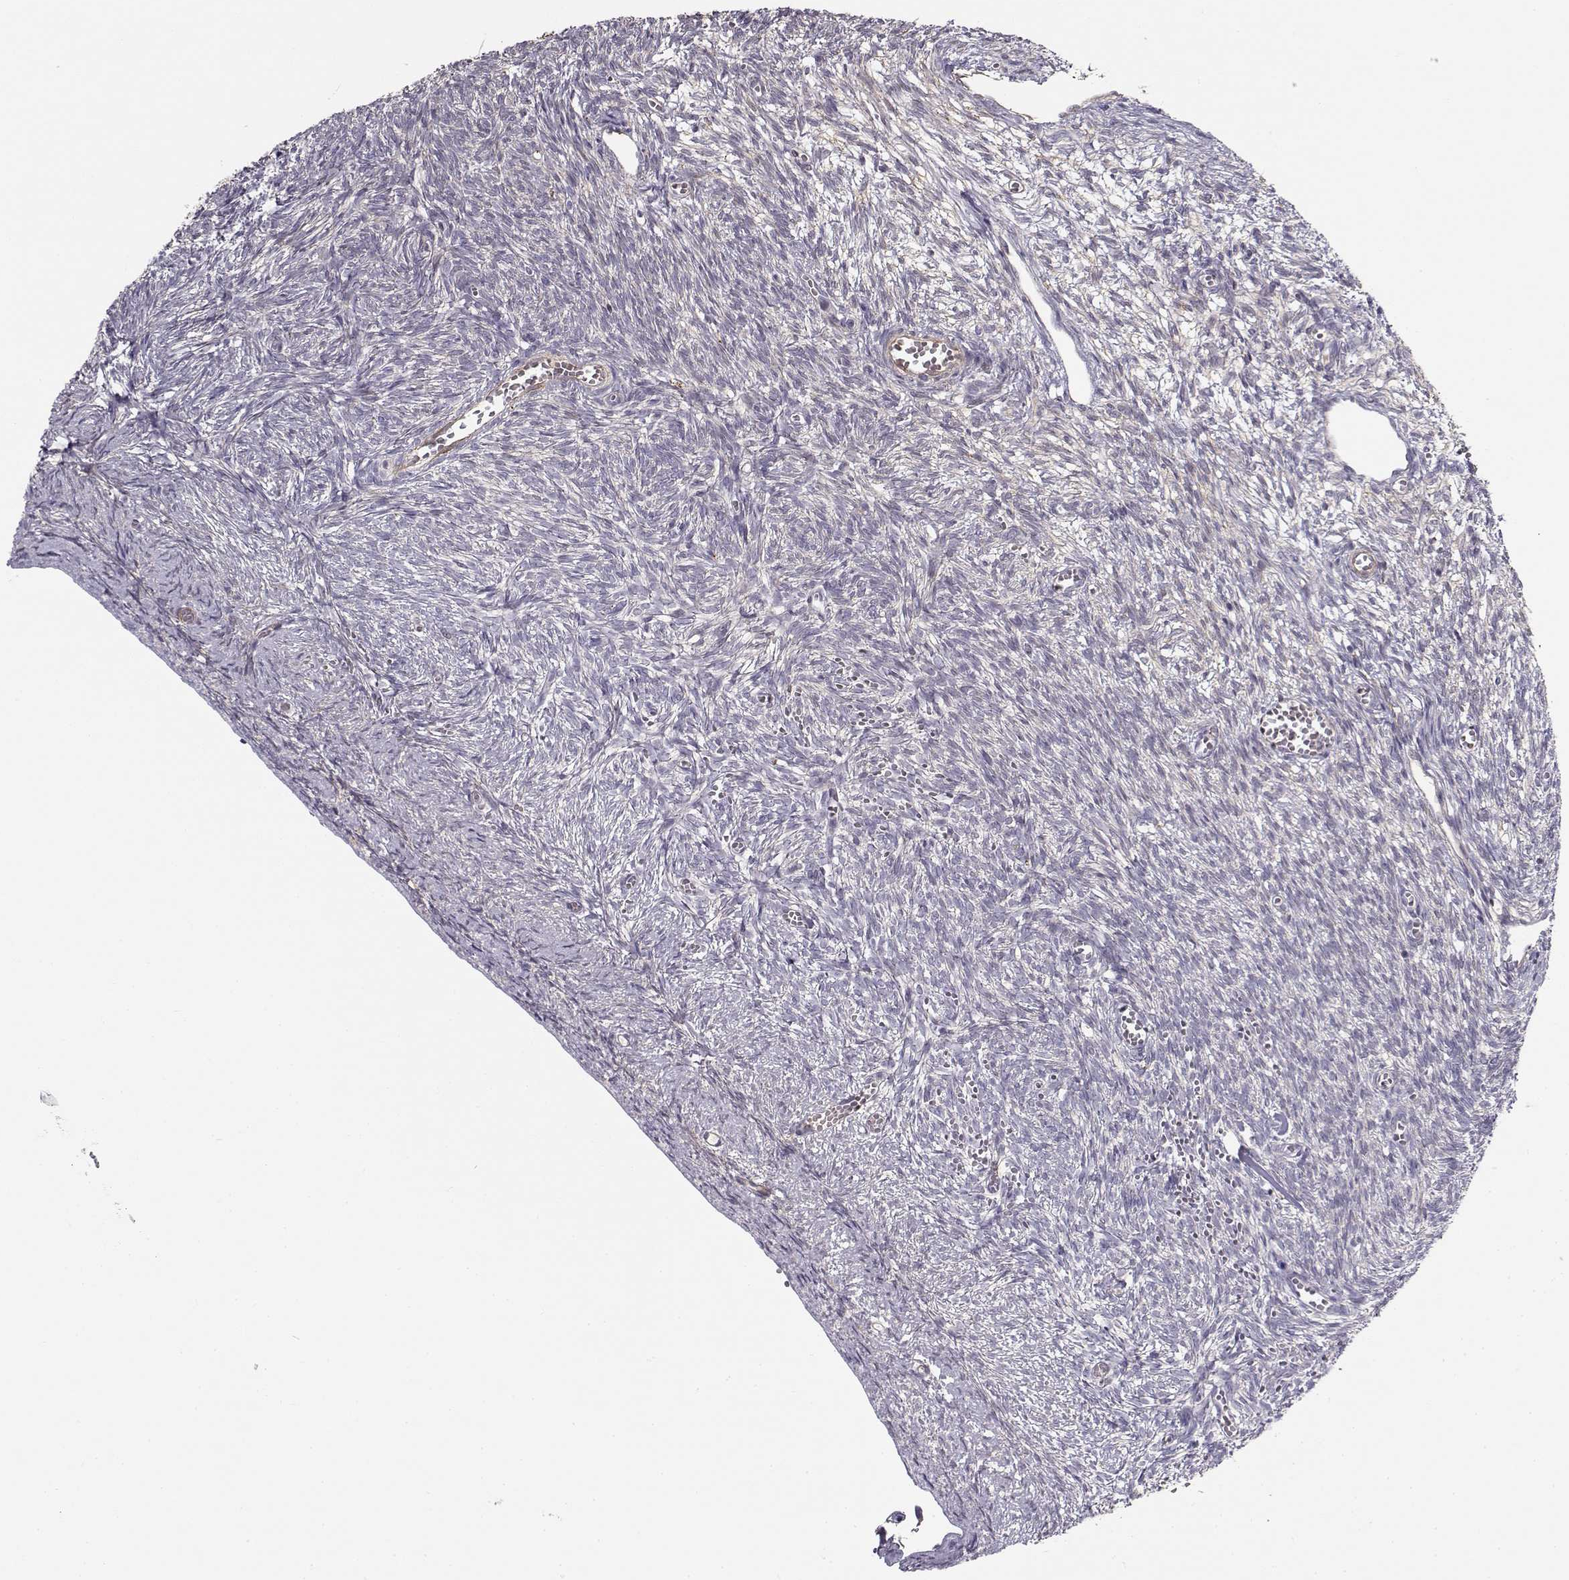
{"staining": {"intensity": "negative", "quantity": "none", "location": "none"}, "tissue": "ovary", "cell_type": "Follicle cells", "image_type": "normal", "snomed": [{"axis": "morphology", "description": "Normal tissue, NOS"}, {"axis": "topography", "description": "Ovary"}], "caption": "Follicle cells show no significant expression in normal ovary. Nuclei are stained in blue.", "gene": "RGS9BP", "patient": {"sex": "female", "age": 43}}